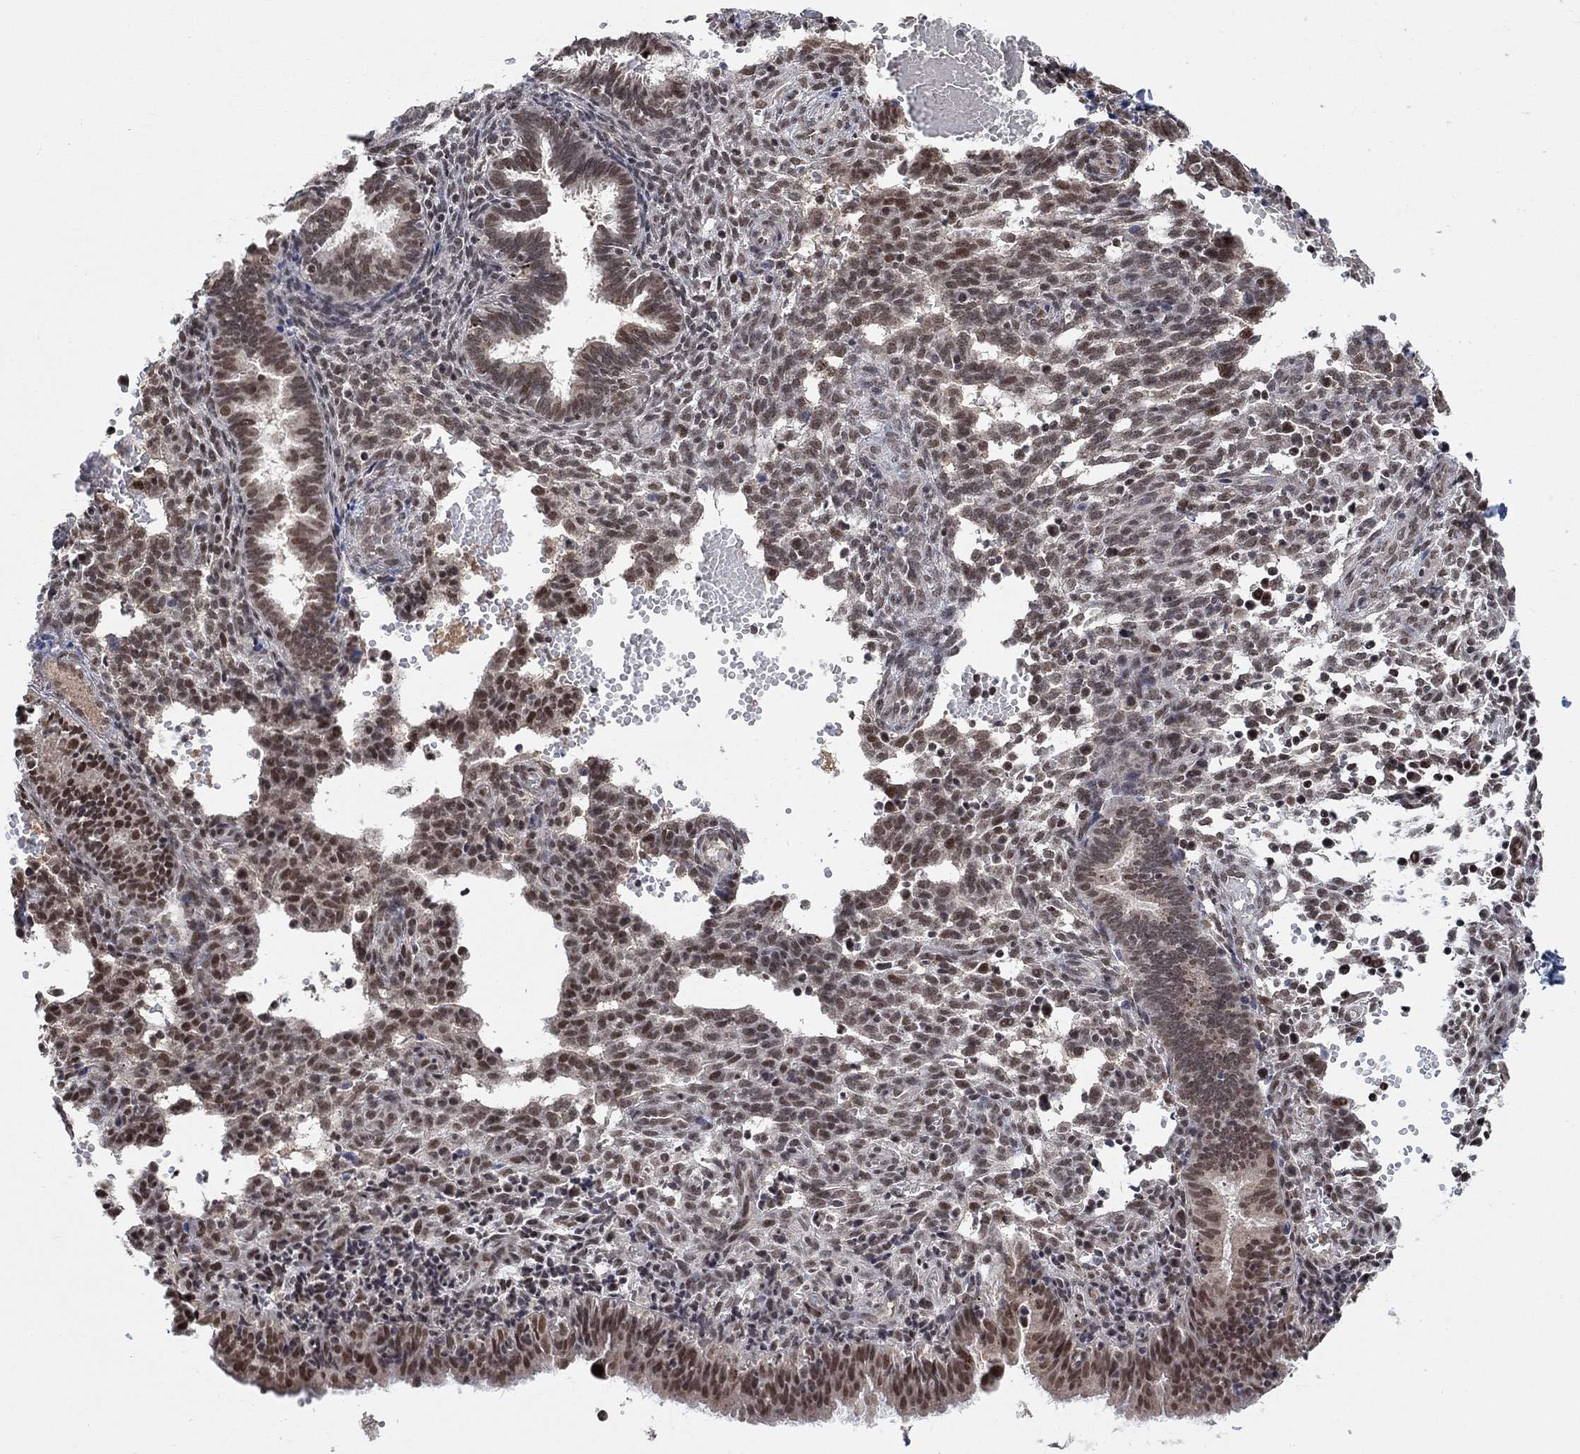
{"staining": {"intensity": "negative", "quantity": "none", "location": "none"}, "tissue": "endometrium", "cell_type": "Cells in endometrial stroma", "image_type": "normal", "snomed": [{"axis": "morphology", "description": "Normal tissue, NOS"}, {"axis": "topography", "description": "Endometrium"}], "caption": "Immunohistochemistry histopathology image of normal endometrium stained for a protein (brown), which reveals no staining in cells in endometrial stroma. (DAB IHC with hematoxylin counter stain).", "gene": "THAP8", "patient": {"sex": "female", "age": 42}}